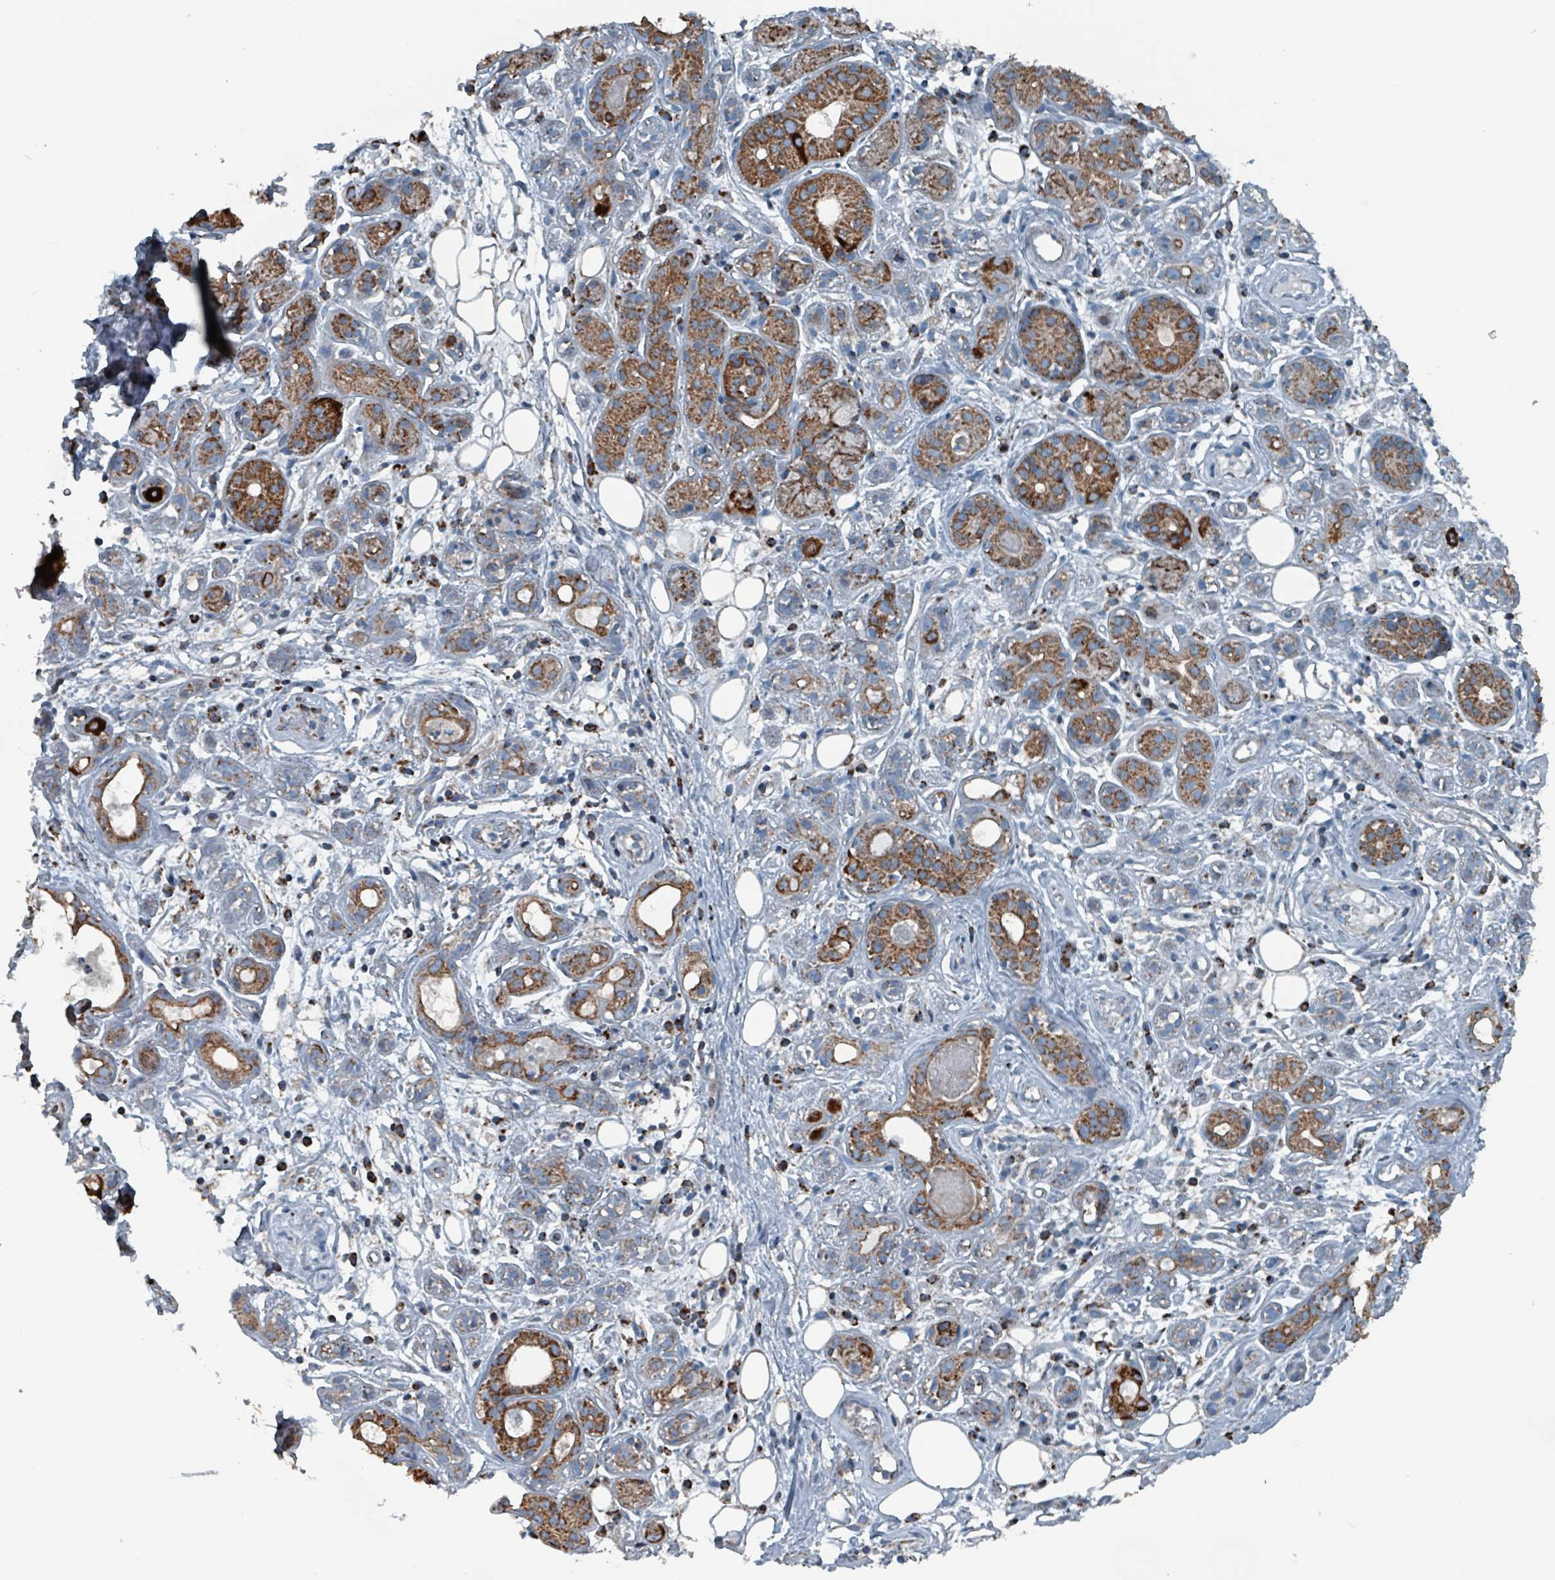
{"staining": {"intensity": "strong", "quantity": "25%-75%", "location": "cytoplasmic/membranous"}, "tissue": "salivary gland", "cell_type": "Glandular cells", "image_type": "normal", "snomed": [{"axis": "morphology", "description": "Normal tissue, NOS"}, {"axis": "topography", "description": "Salivary gland"}], "caption": "Immunohistochemistry (DAB (3,3'-diaminobenzidine)) staining of unremarkable salivary gland reveals strong cytoplasmic/membranous protein staining in about 25%-75% of glandular cells. (DAB (3,3'-diaminobenzidine) IHC with brightfield microscopy, high magnification).", "gene": "ABHD18", "patient": {"sex": "male", "age": 54}}